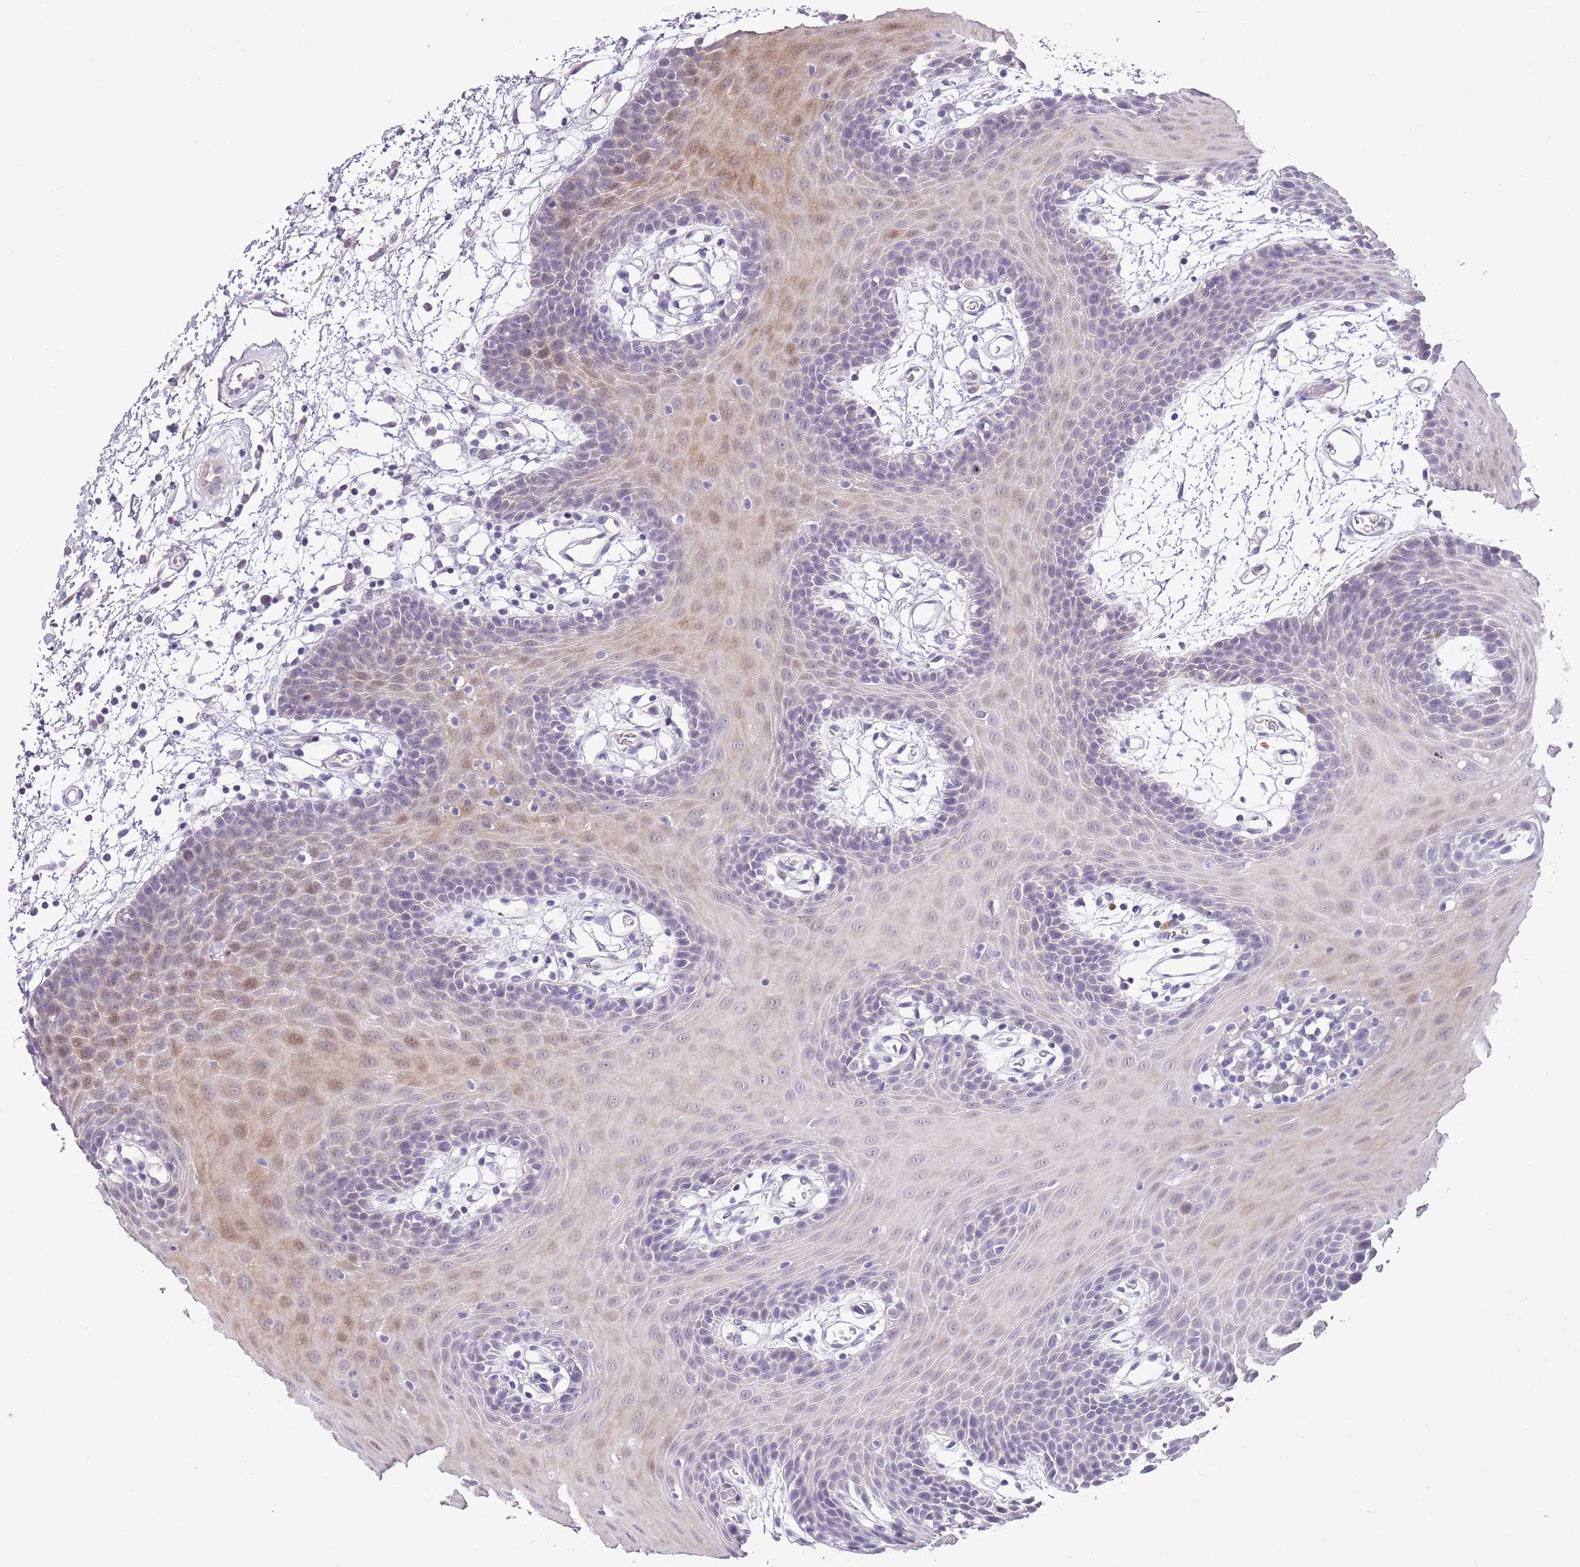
{"staining": {"intensity": "moderate", "quantity": "<25%", "location": "nuclear"}, "tissue": "oral mucosa", "cell_type": "Squamous epithelial cells", "image_type": "normal", "snomed": [{"axis": "morphology", "description": "Normal tissue, NOS"}, {"axis": "topography", "description": "Skeletal muscle"}, {"axis": "topography", "description": "Oral tissue"}, {"axis": "topography", "description": "Salivary gland"}, {"axis": "topography", "description": "Peripheral nerve tissue"}], "caption": "A brown stain labels moderate nuclear expression of a protein in squamous epithelial cells of normal human oral mucosa. Using DAB (3,3'-diaminobenzidine) (brown) and hematoxylin (blue) stains, captured at high magnification using brightfield microscopy.", "gene": "XPO7", "patient": {"sex": "male", "age": 54}}